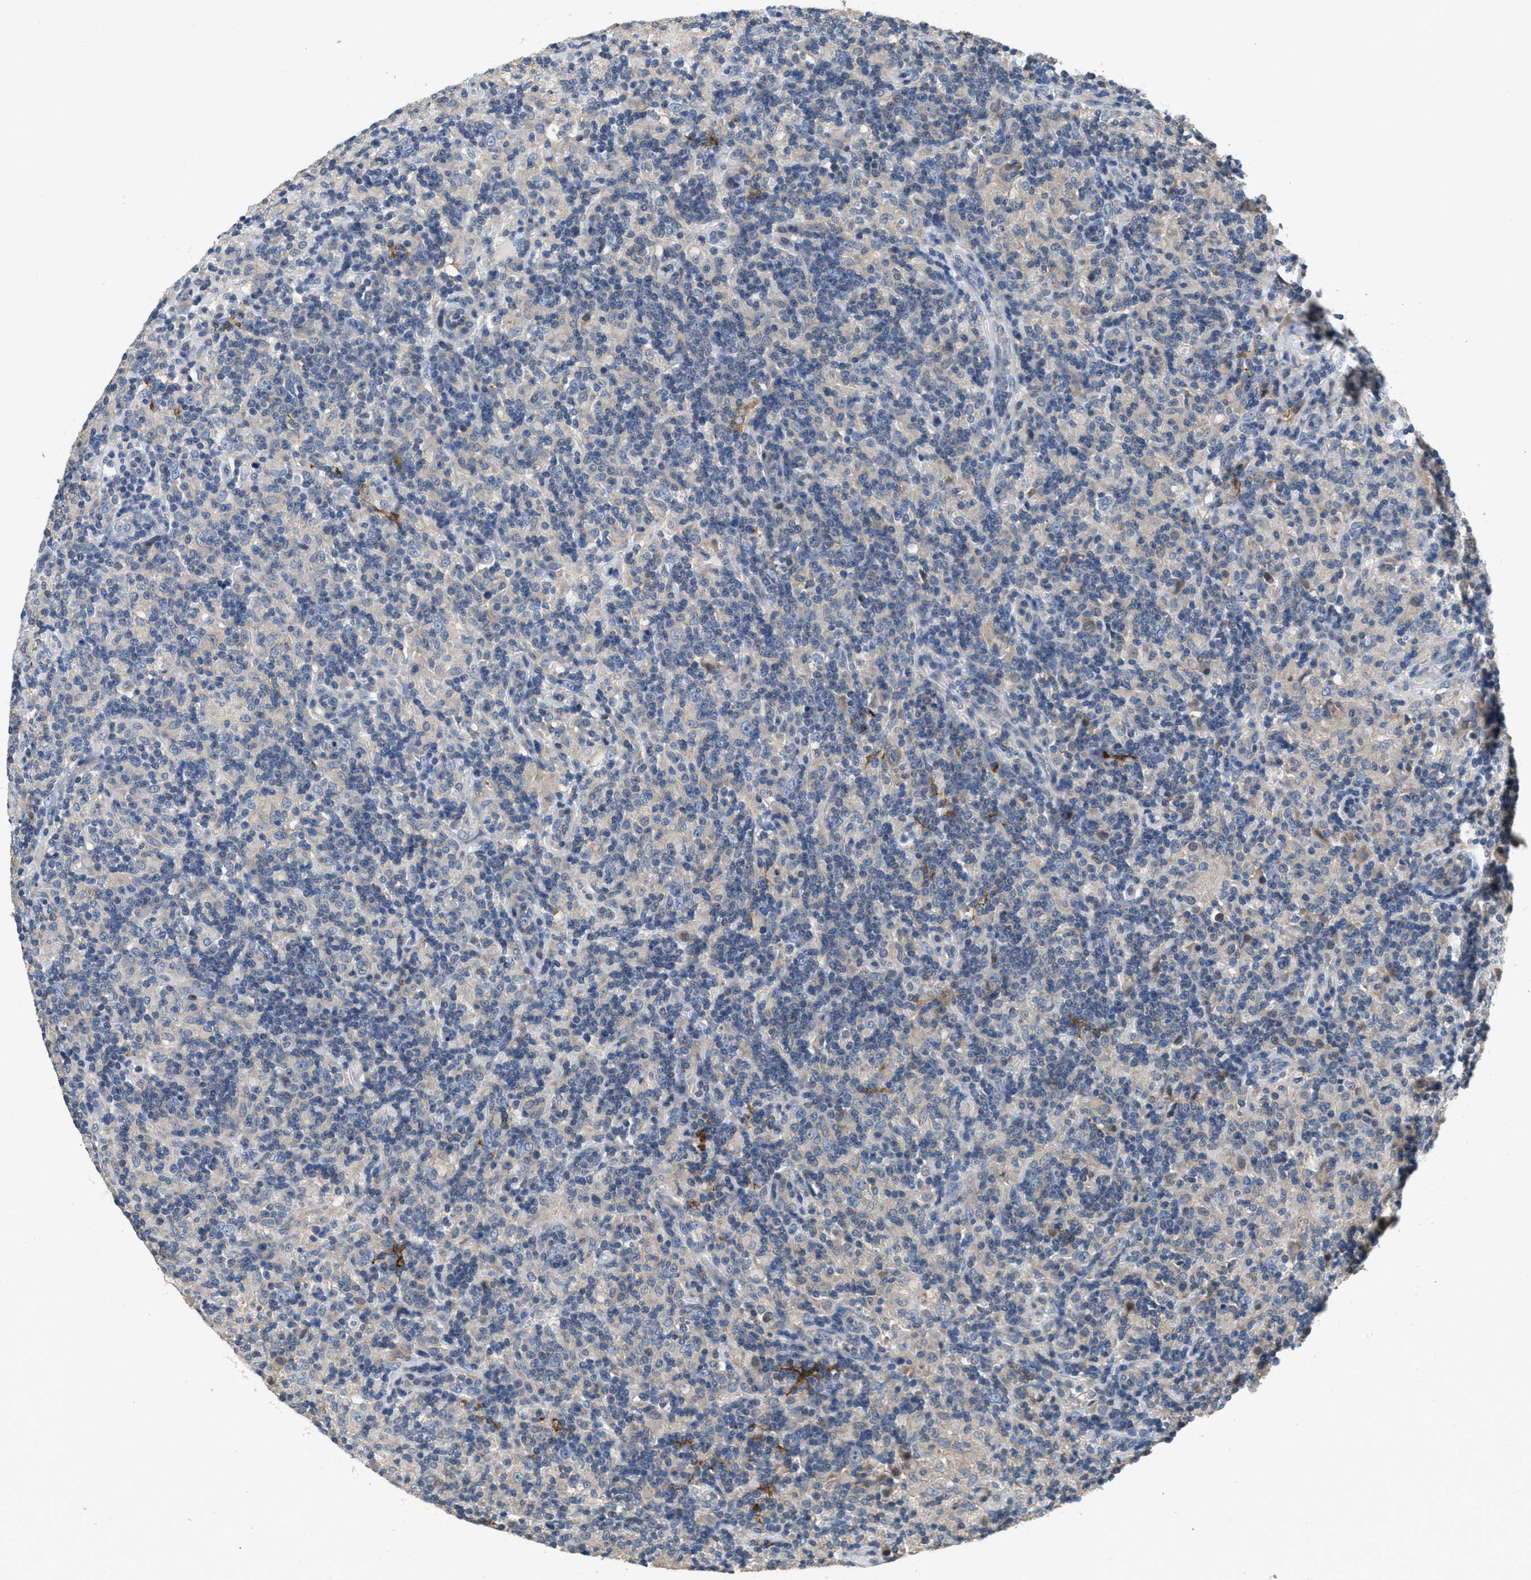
{"staining": {"intensity": "negative", "quantity": "none", "location": "none"}, "tissue": "lymphoma", "cell_type": "Tumor cells", "image_type": "cancer", "snomed": [{"axis": "morphology", "description": "Hodgkin's disease, NOS"}, {"axis": "topography", "description": "Lymph node"}], "caption": "Immunohistochemical staining of human Hodgkin's disease displays no significant positivity in tumor cells. Nuclei are stained in blue.", "gene": "DGKE", "patient": {"sex": "male", "age": 70}}